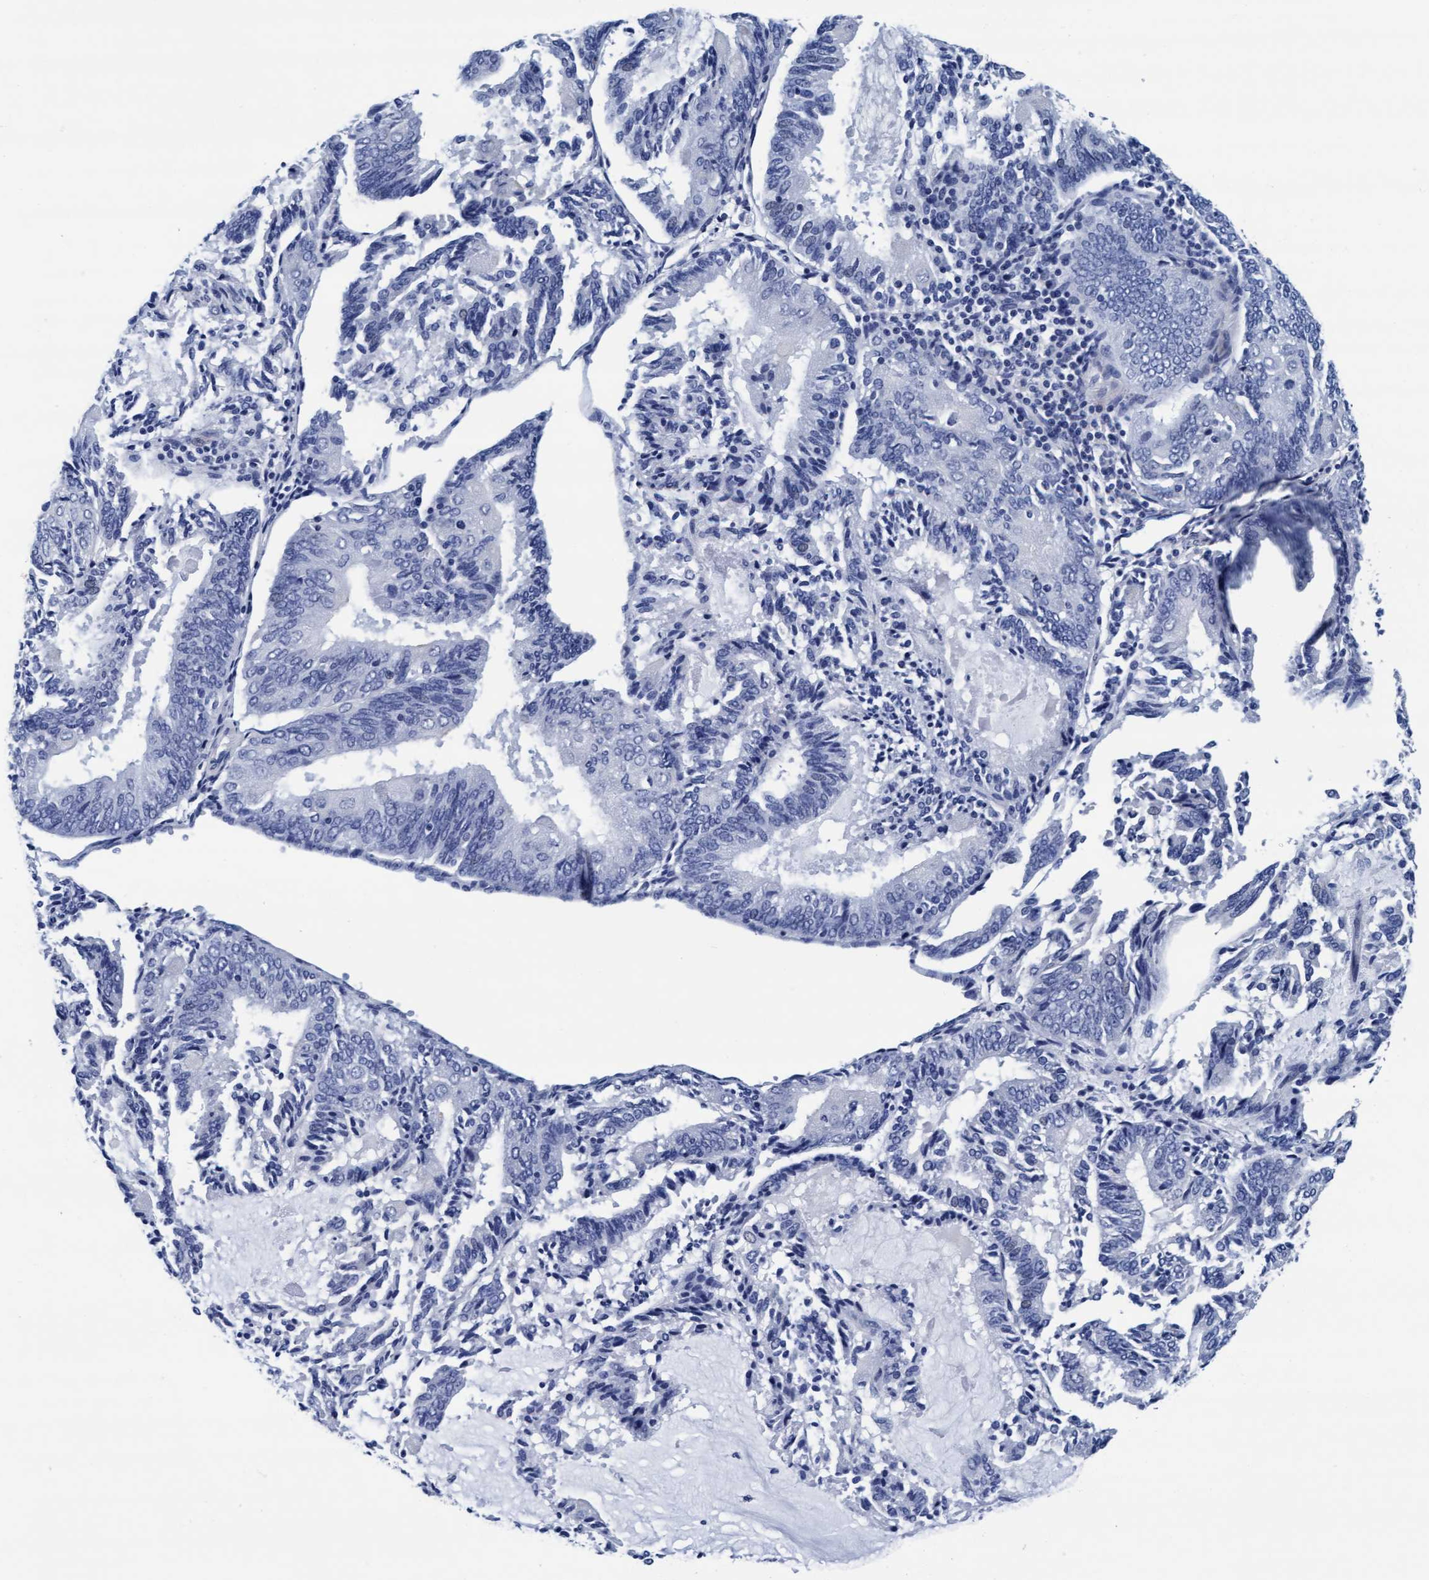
{"staining": {"intensity": "negative", "quantity": "none", "location": "none"}, "tissue": "endometrial cancer", "cell_type": "Tumor cells", "image_type": "cancer", "snomed": [{"axis": "morphology", "description": "Adenocarcinoma, NOS"}, {"axis": "topography", "description": "Endometrium"}], "caption": "Tumor cells show no significant protein staining in endometrial adenocarcinoma. (Stains: DAB immunohistochemistry (IHC) with hematoxylin counter stain, Microscopy: brightfield microscopy at high magnification).", "gene": "ARSG", "patient": {"sex": "female", "age": 81}}